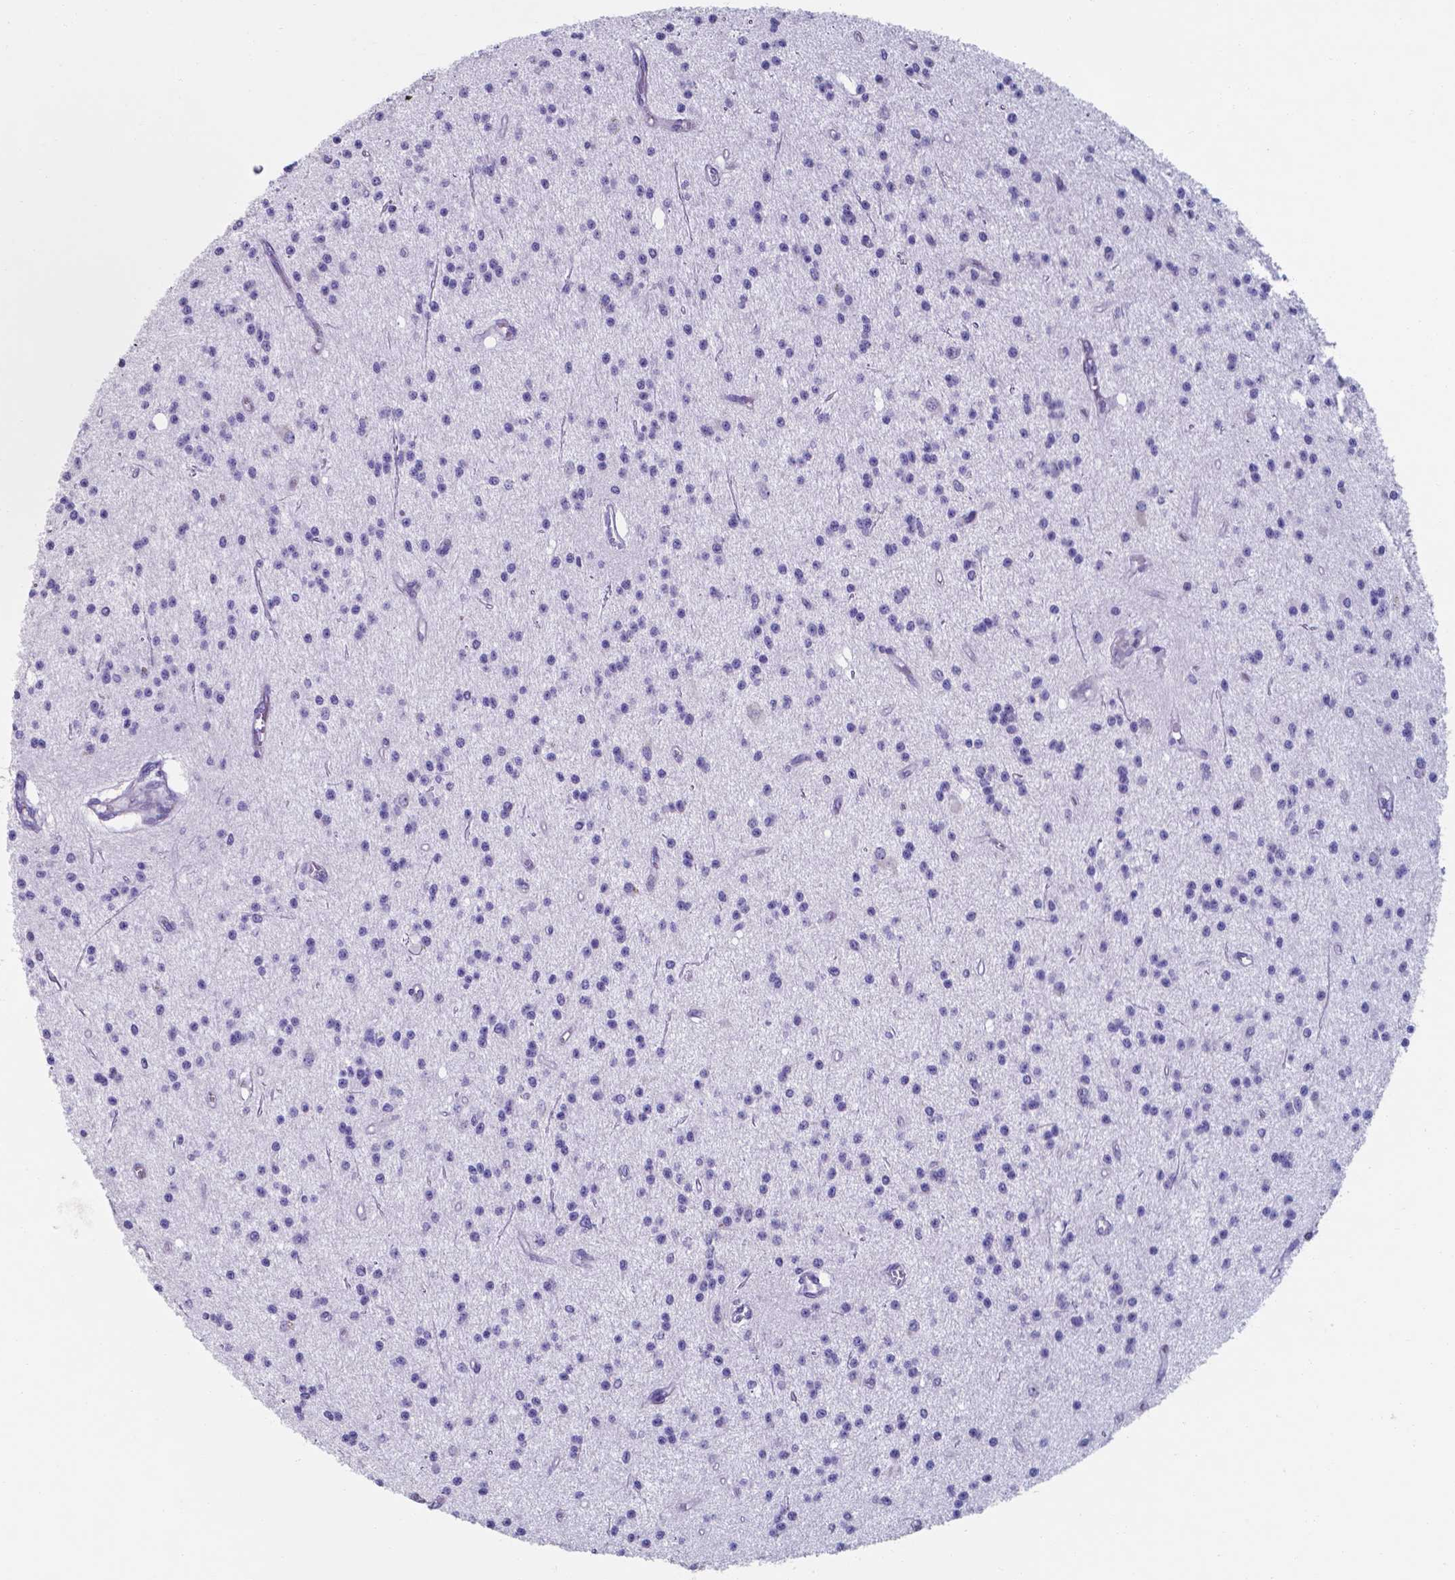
{"staining": {"intensity": "negative", "quantity": "none", "location": "none"}, "tissue": "glioma", "cell_type": "Tumor cells", "image_type": "cancer", "snomed": [{"axis": "morphology", "description": "Glioma, malignant, Low grade"}, {"axis": "topography", "description": "Brain"}], "caption": "Histopathology image shows no protein positivity in tumor cells of glioma tissue.", "gene": "UBE2J1", "patient": {"sex": "male", "age": 27}}